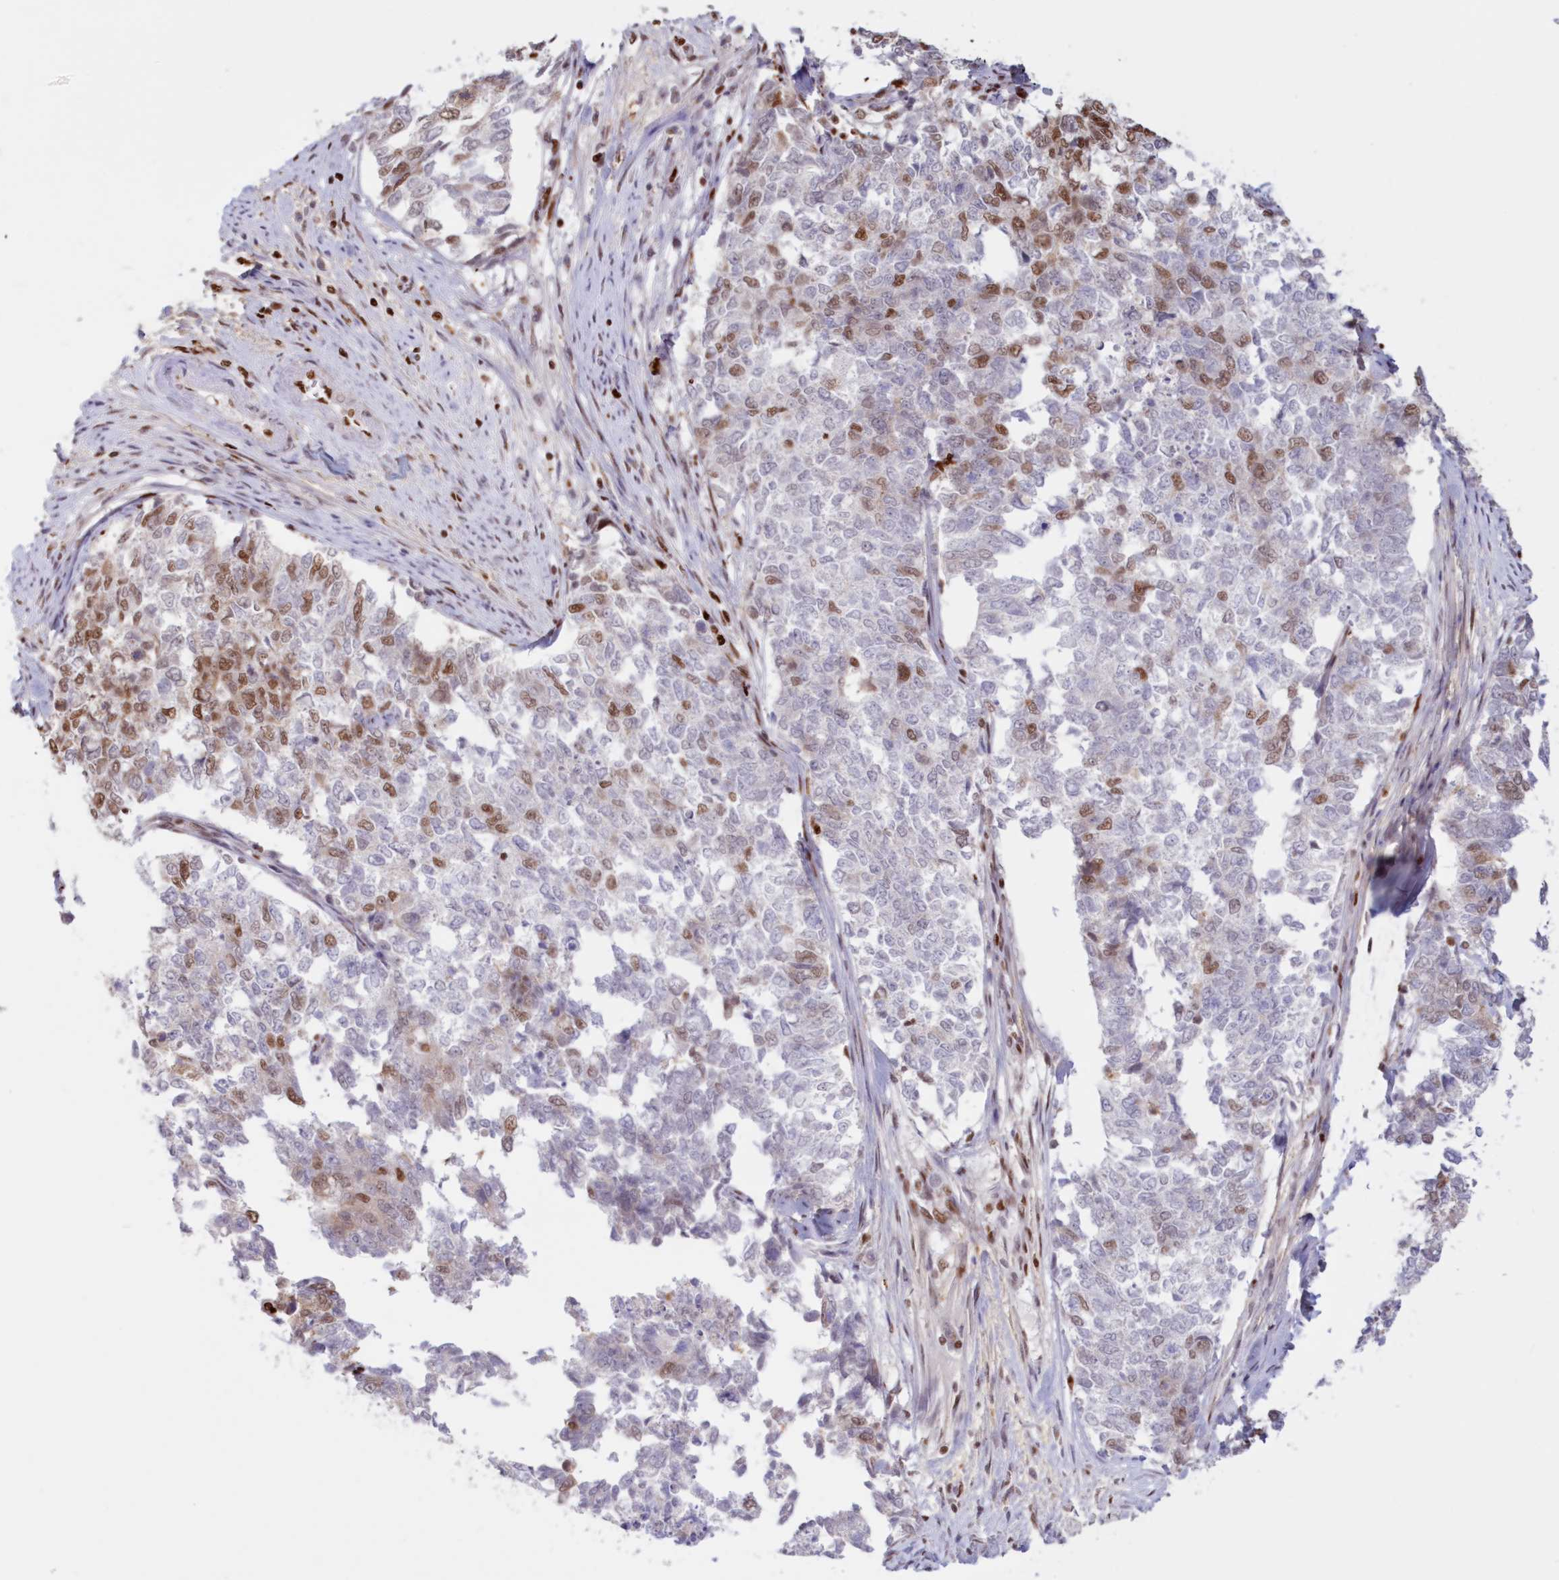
{"staining": {"intensity": "moderate", "quantity": "25%-75%", "location": "nuclear"}, "tissue": "cervical cancer", "cell_type": "Tumor cells", "image_type": "cancer", "snomed": [{"axis": "morphology", "description": "Squamous cell carcinoma, NOS"}, {"axis": "topography", "description": "Cervix"}], "caption": "Protein analysis of cervical cancer tissue displays moderate nuclear expression in approximately 25%-75% of tumor cells.", "gene": "POLR2B", "patient": {"sex": "female", "age": 63}}